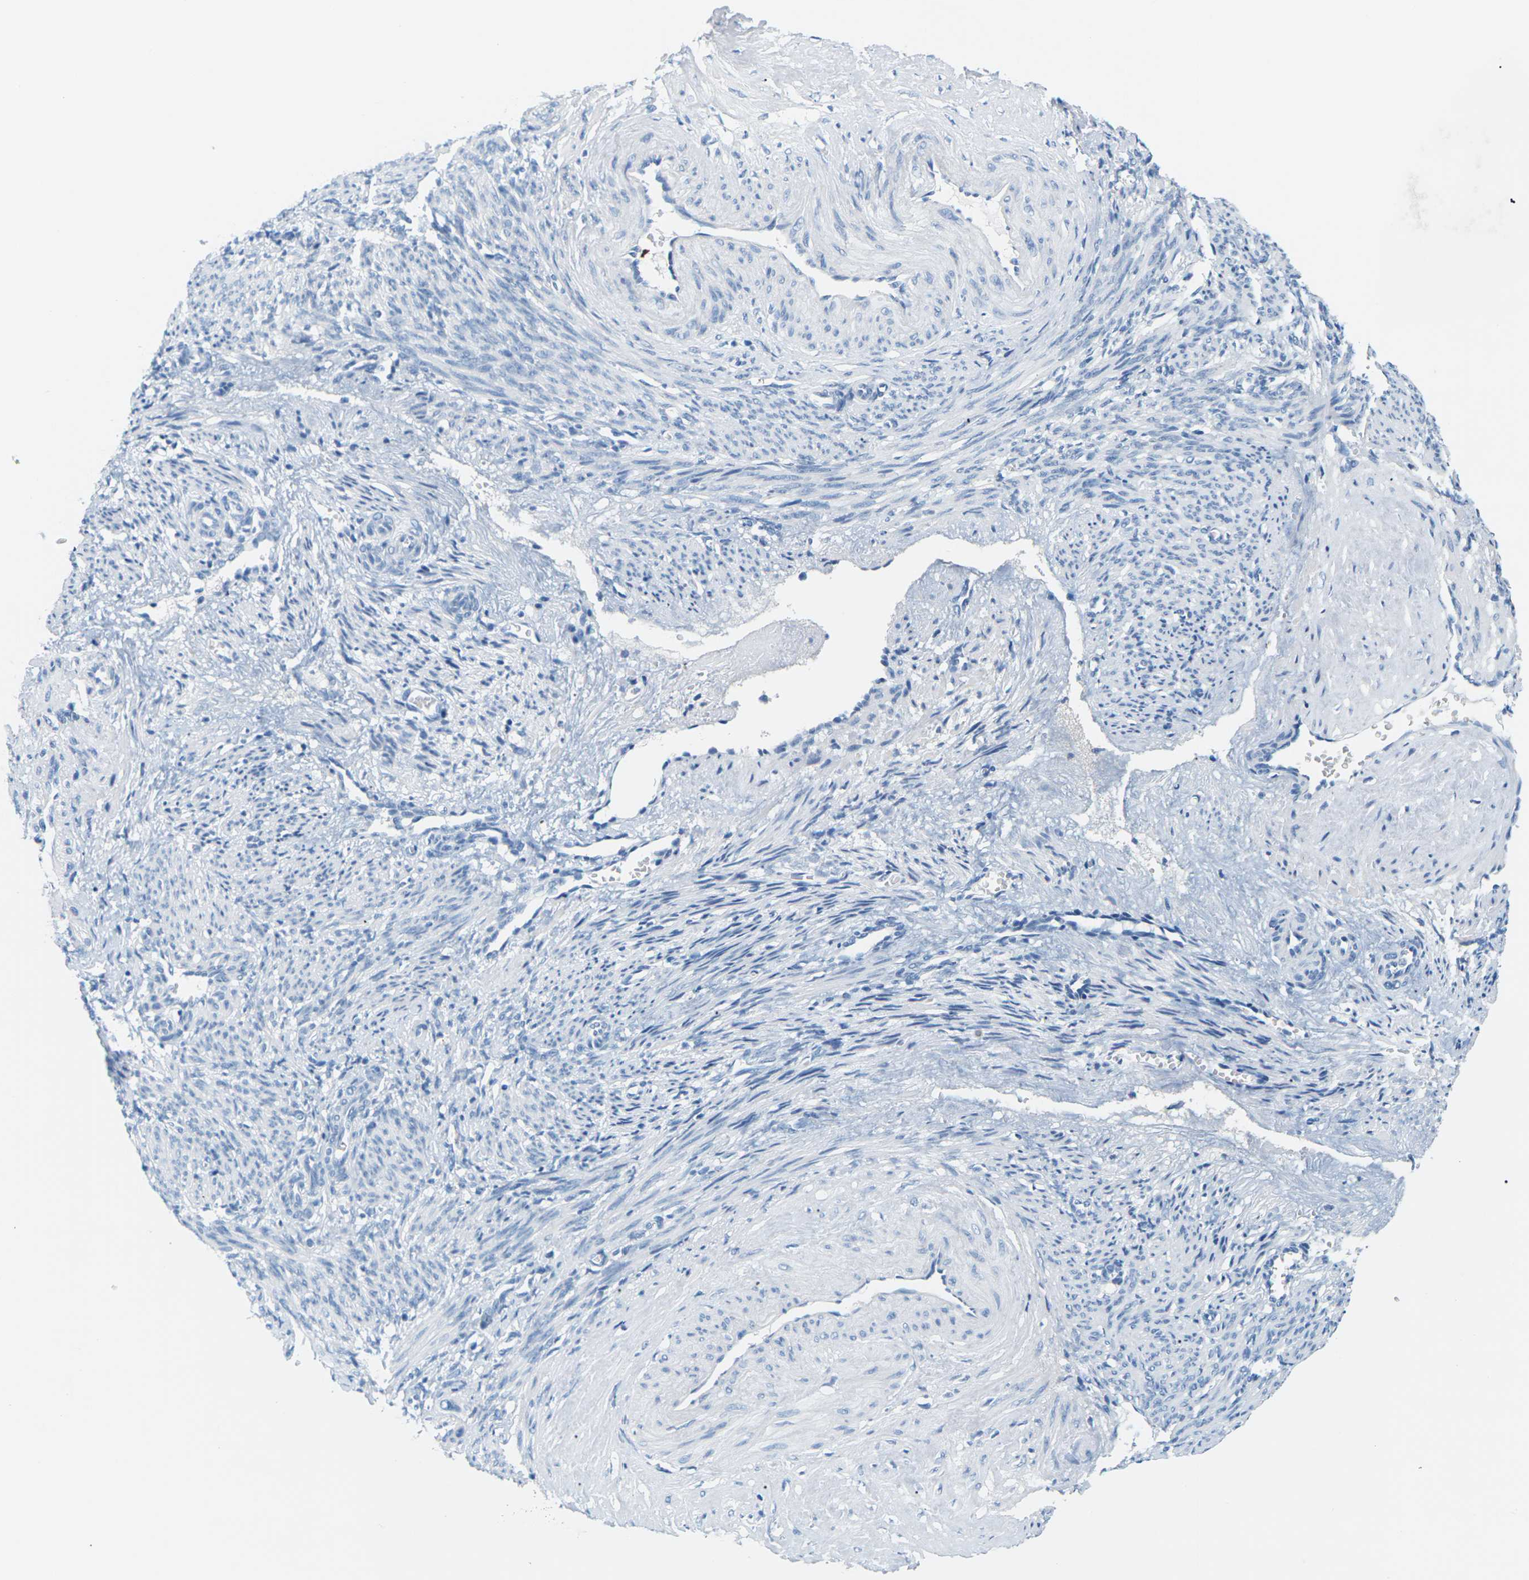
{"staining": {"intensity": "negative", "quantity": "none", "location": "none"}, "tissue": "smooth muscle", "cell_type": "Smooth muscle cells", "image_type": "normal", "snomed": [{"axis": "morphology", "description": "Normal tissue, NOS"}, {"axis": "topography", "description": "Endometrium"}], "caption": "IHC of benign smooth muscle shows no positivity in smooth muscle cells.", "gene": "SLC12A1", "patient": {"sex": "female", "age": 33}}